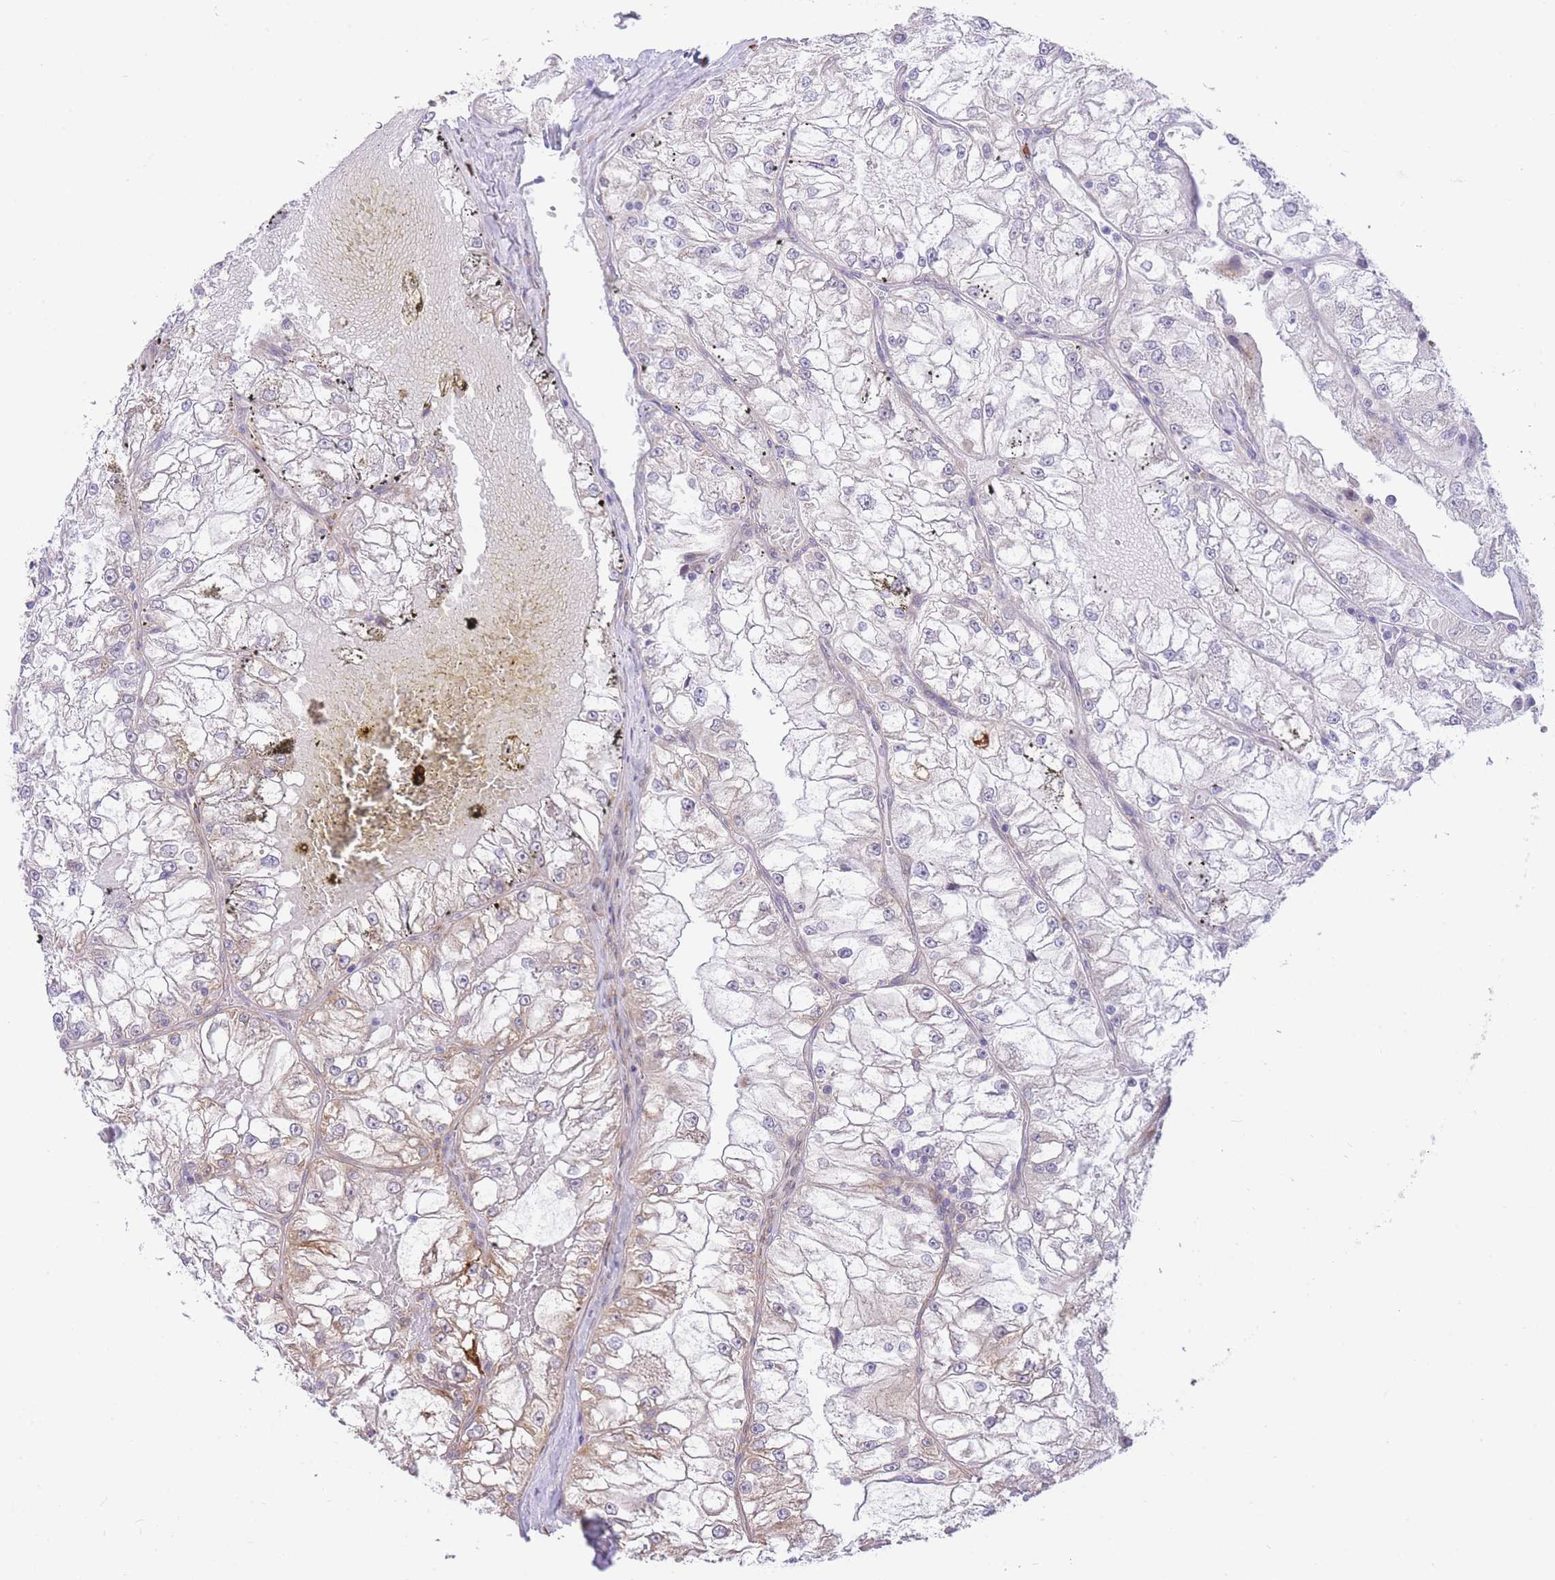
{"staining": {"intensity": "moderate", "quantity": "25%-75%", "location": "cytoplasmic/membranous"}, "tissue": "renal cancer", "cell_type": "Tumor cells", "image_type": "cancer", "snomed": [{"axis": "morphology", "description": "Adenocarcinoma, NOS"}, {"axis": "topography", "description": "Kidney"}], "caption": "Renal adenocarcinoma tissue demonstrates moderate cytoplasmic/membranous expression in about 25%-75% of tumor cells", "gene": "EXOSC8", "patient": {"sex": "female", "age": 72}}